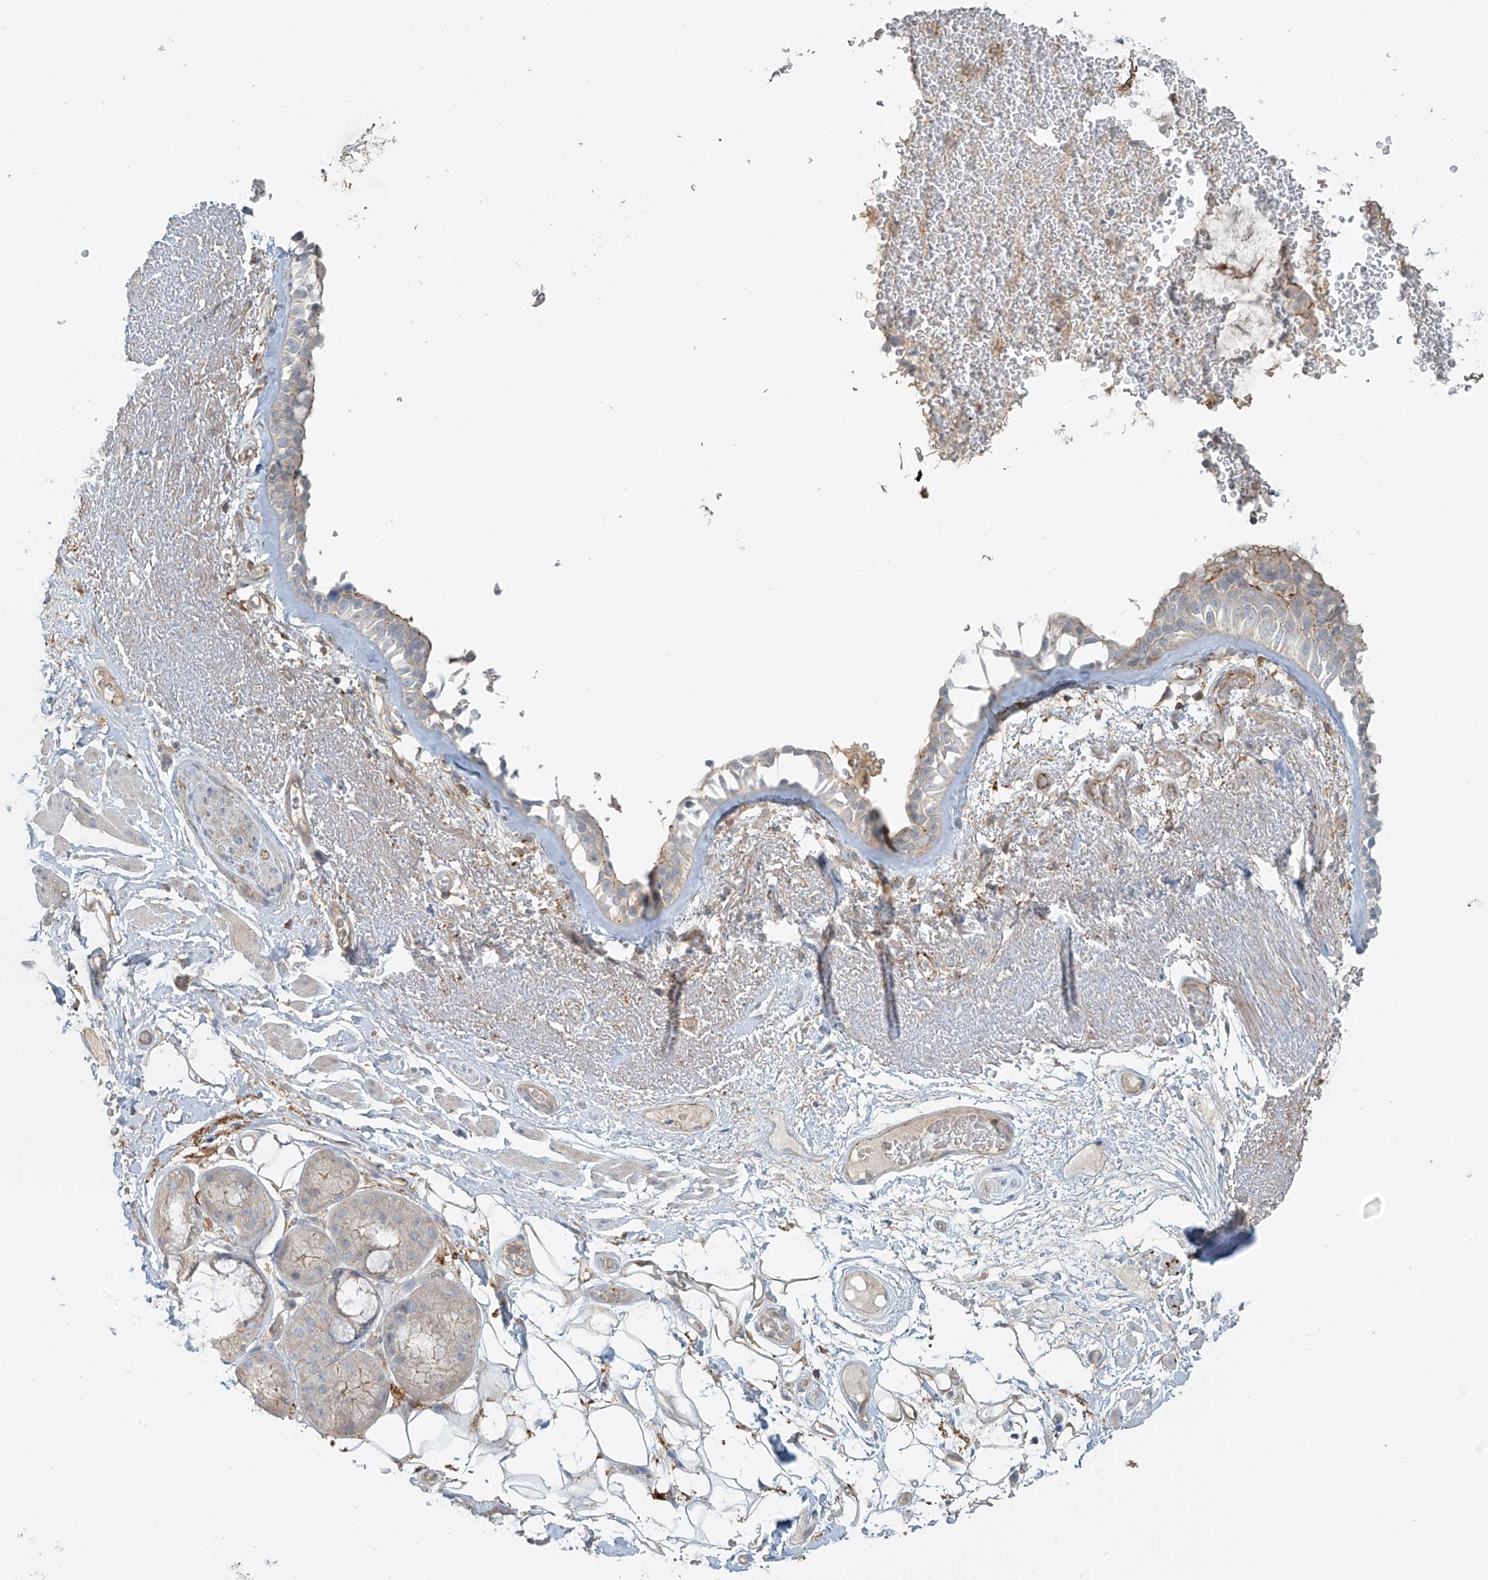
{"staining": {"intensity": "weak", "quantity": "<25%", "location": "cytoplasmic/membranous"}, "tissue": "bronchus", "cell_type": "Respiratory epithelial cells", "image_type": "normal", "snomed": [{"axis": "morphology", "description": "Normal tissue, NOS"}, {"axis": "morphology", "description": "Squamous cell carcinoma, NOS"}, {"axis": "topography", "description": "Lymph node"}, {"axis": "topography", "description": "Bronchus"}, {"axis": "topography", "description": "Lung"}], "caption": "This is a photomicrograph of IHC staining of benign bronchus, which shows no positivity in respiratory epithelial cells. (DAB (3,3'-diaminobenzidine) immunohistochemistry (IHC) with hematoxylin counter stain).", "gene": "SLC9A2", "patient": {"sex": "male", "age": 66}}